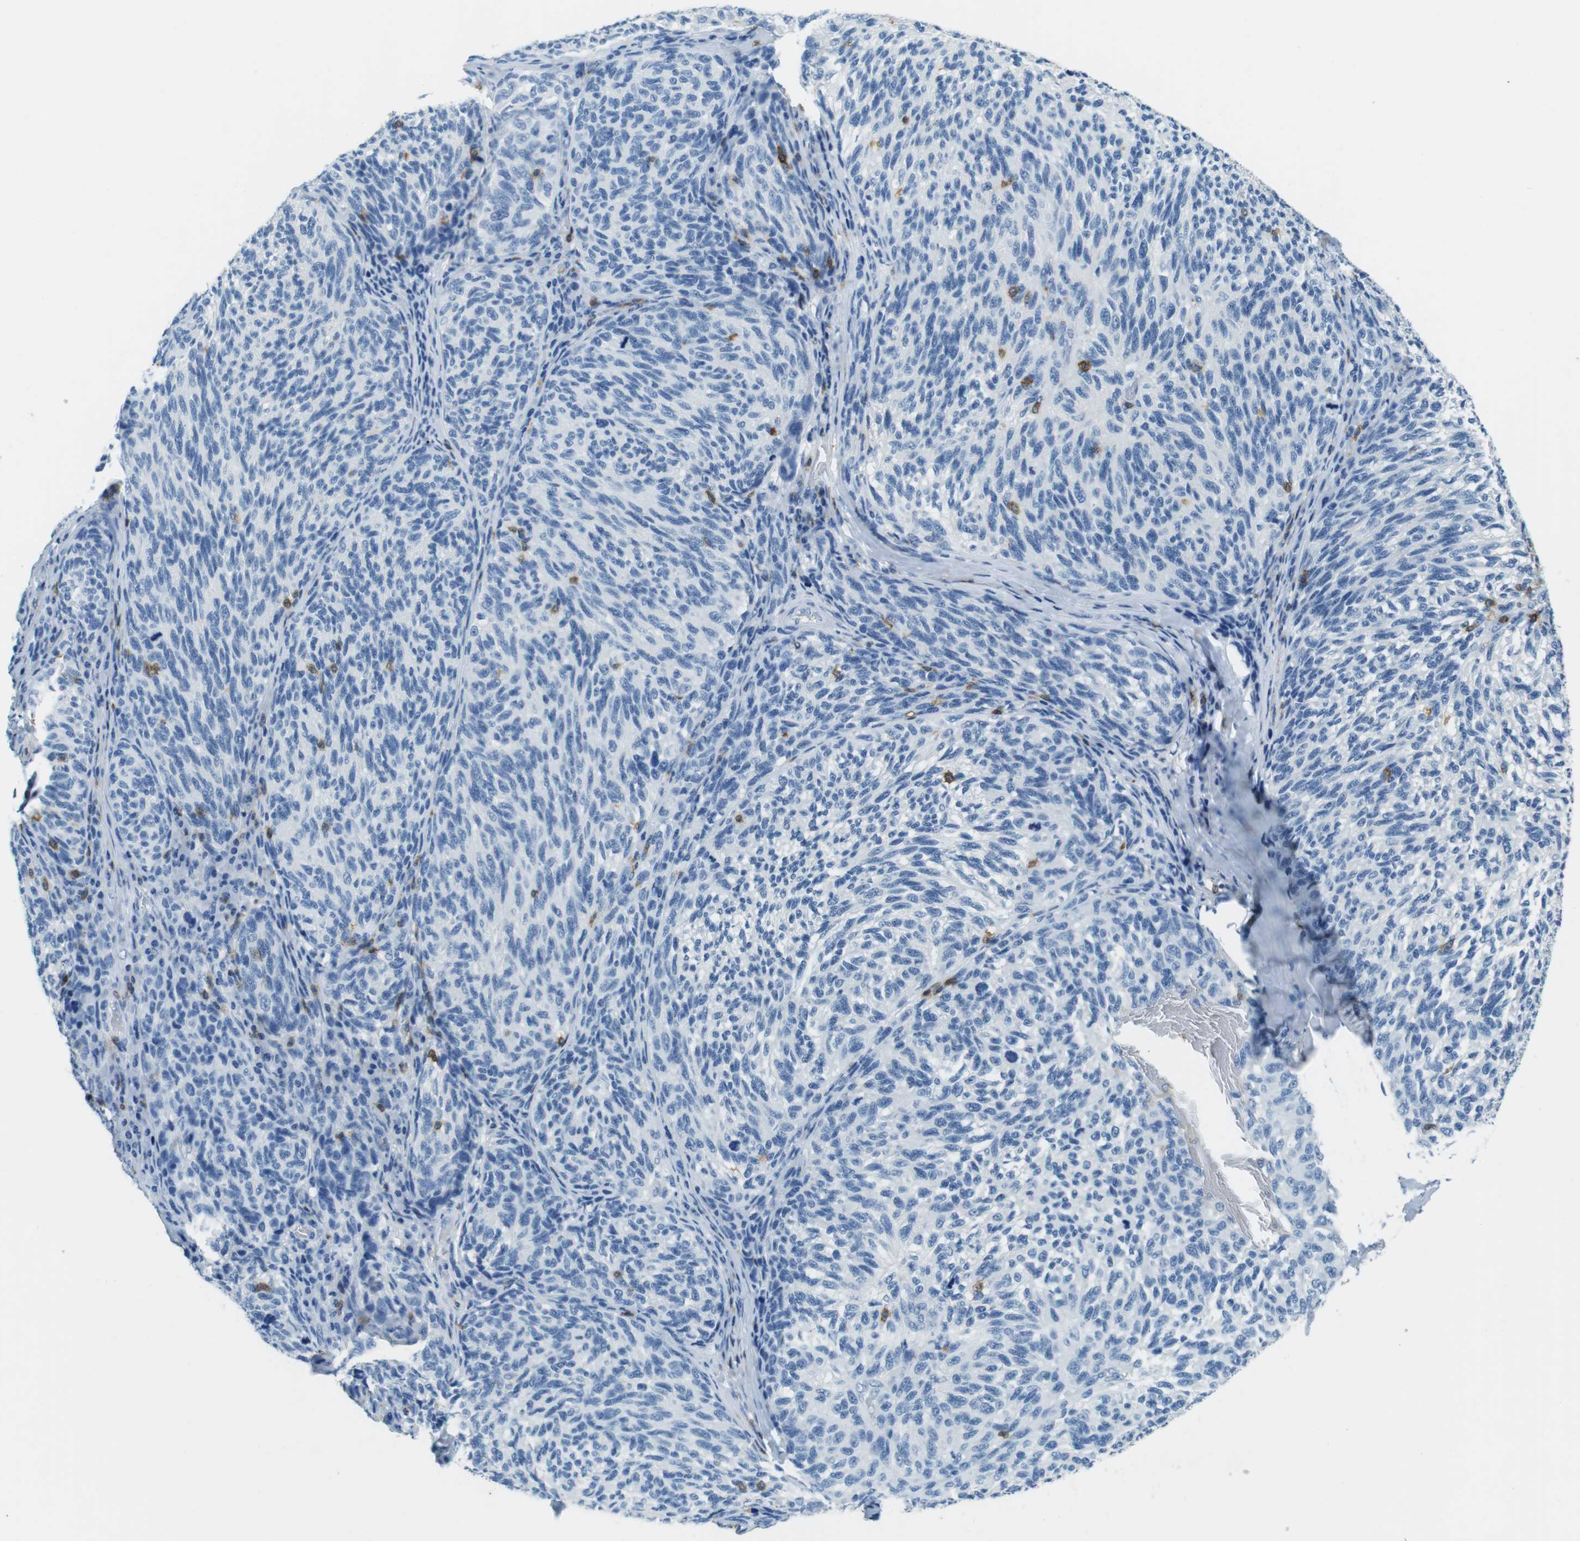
{"staining": {"intensity": "negative", "quantity": "none", "location": "none"}, "tissue": "melanoma", "cell_type": "Tumor cells", "image_type": "cancer", "snomed": [{"axis": "morphology", "description": "Malignant melanoma, NOS"}, {"axis": "topography", "description": "Skin"}], "caption": "The histopathology image displays no significant expression in tumor cells of malignant melanoma.", "gene": "LAT", "patient": {"sex": "female", "age": 73}}